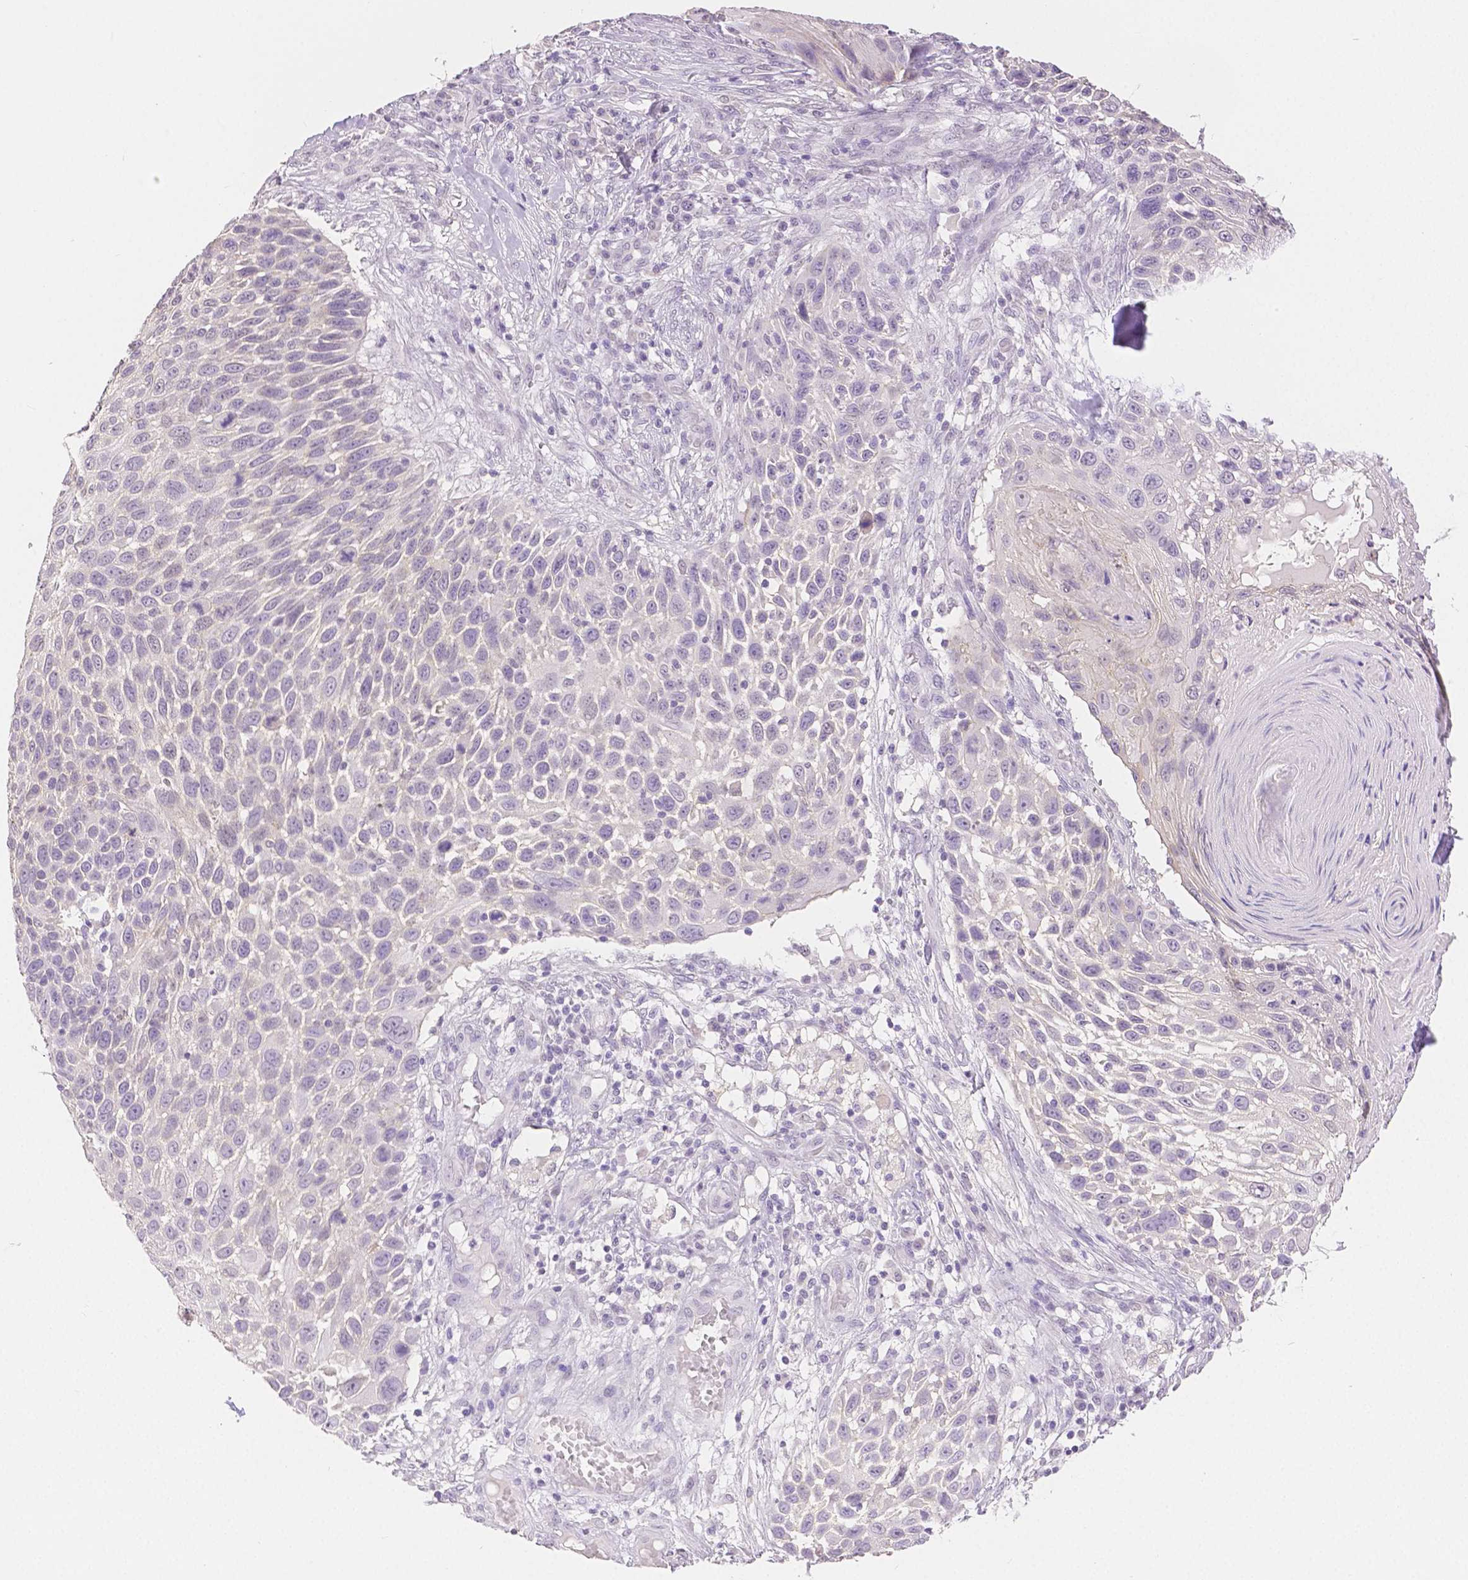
{"staining": {"intensity": "negative", "quantity": "none", "location": "none"}, "tissue": "skin cancer", "cell_type": "Tumor cells", "image_type": "cancer", "snomed": [{"axis": "morphology", "description": "Squamous cell carcinoma, NOS"}, {"axis": "topography", "description": "Skin"}], "caption": "There is no significant expression in tumor cells of squamous cell carcinoma (skin).", "gene": "OCLN", "patient": {"sex": "male", "age": 92}}